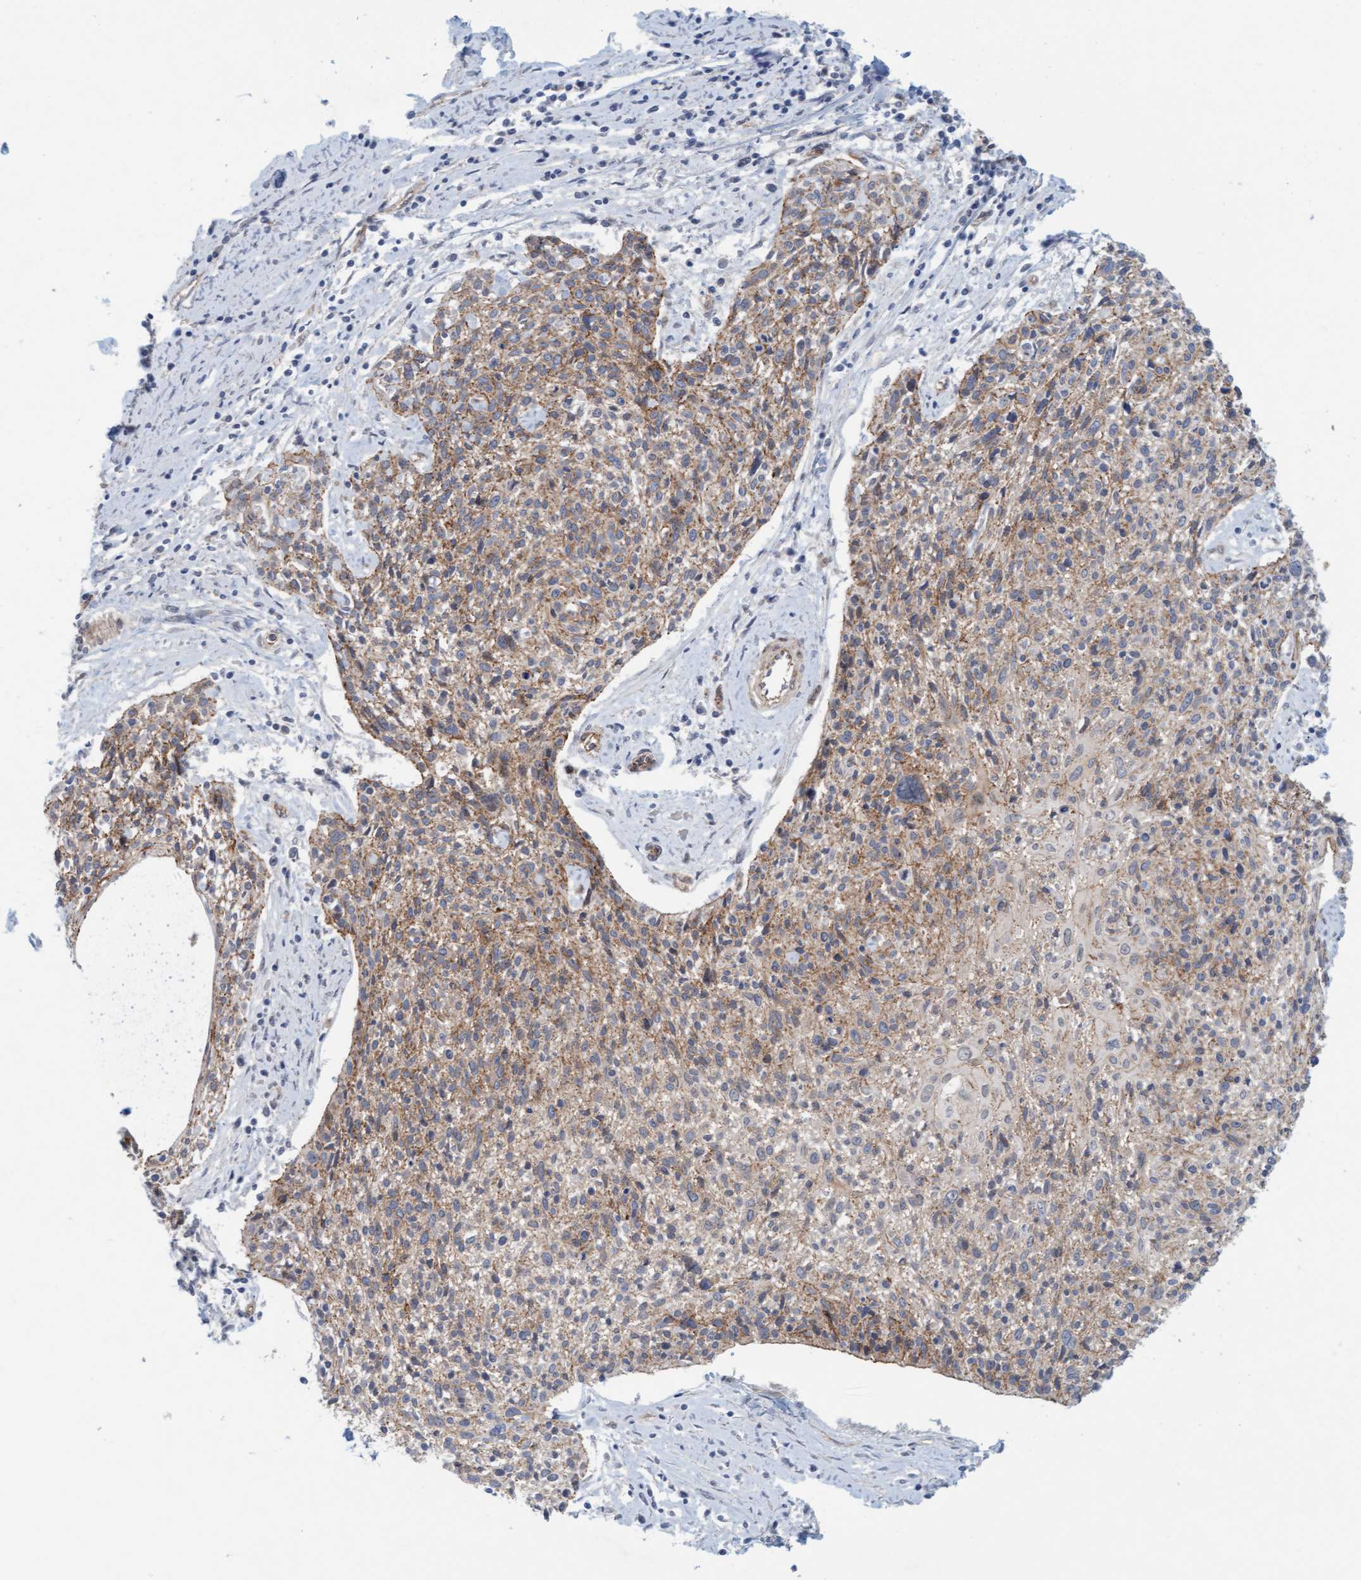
{"staining": {"intensity": "weak", "quantity": ">75%", "location": "cytoplasmic/membranous"}, "tissue": "cervical cancer", "cell_type": "Tumor cells", "image_type": "cancer", "snomed": [{"axis": "morphology", "description": "Squamous cell carcinoma, NOS"}, {"axis": "topography", "description": "Cervix"}], "caption": "High-power microscopy captured an immunohistochemistry (IHC) photomicrograph of cervical cancer (squamous cell carcinoma), revealing weak cytoplasmic/membranous staining in about >75% of tumor cells.", "gene": "KRBA2", "patient": {"sex": "female", "age": 51}}